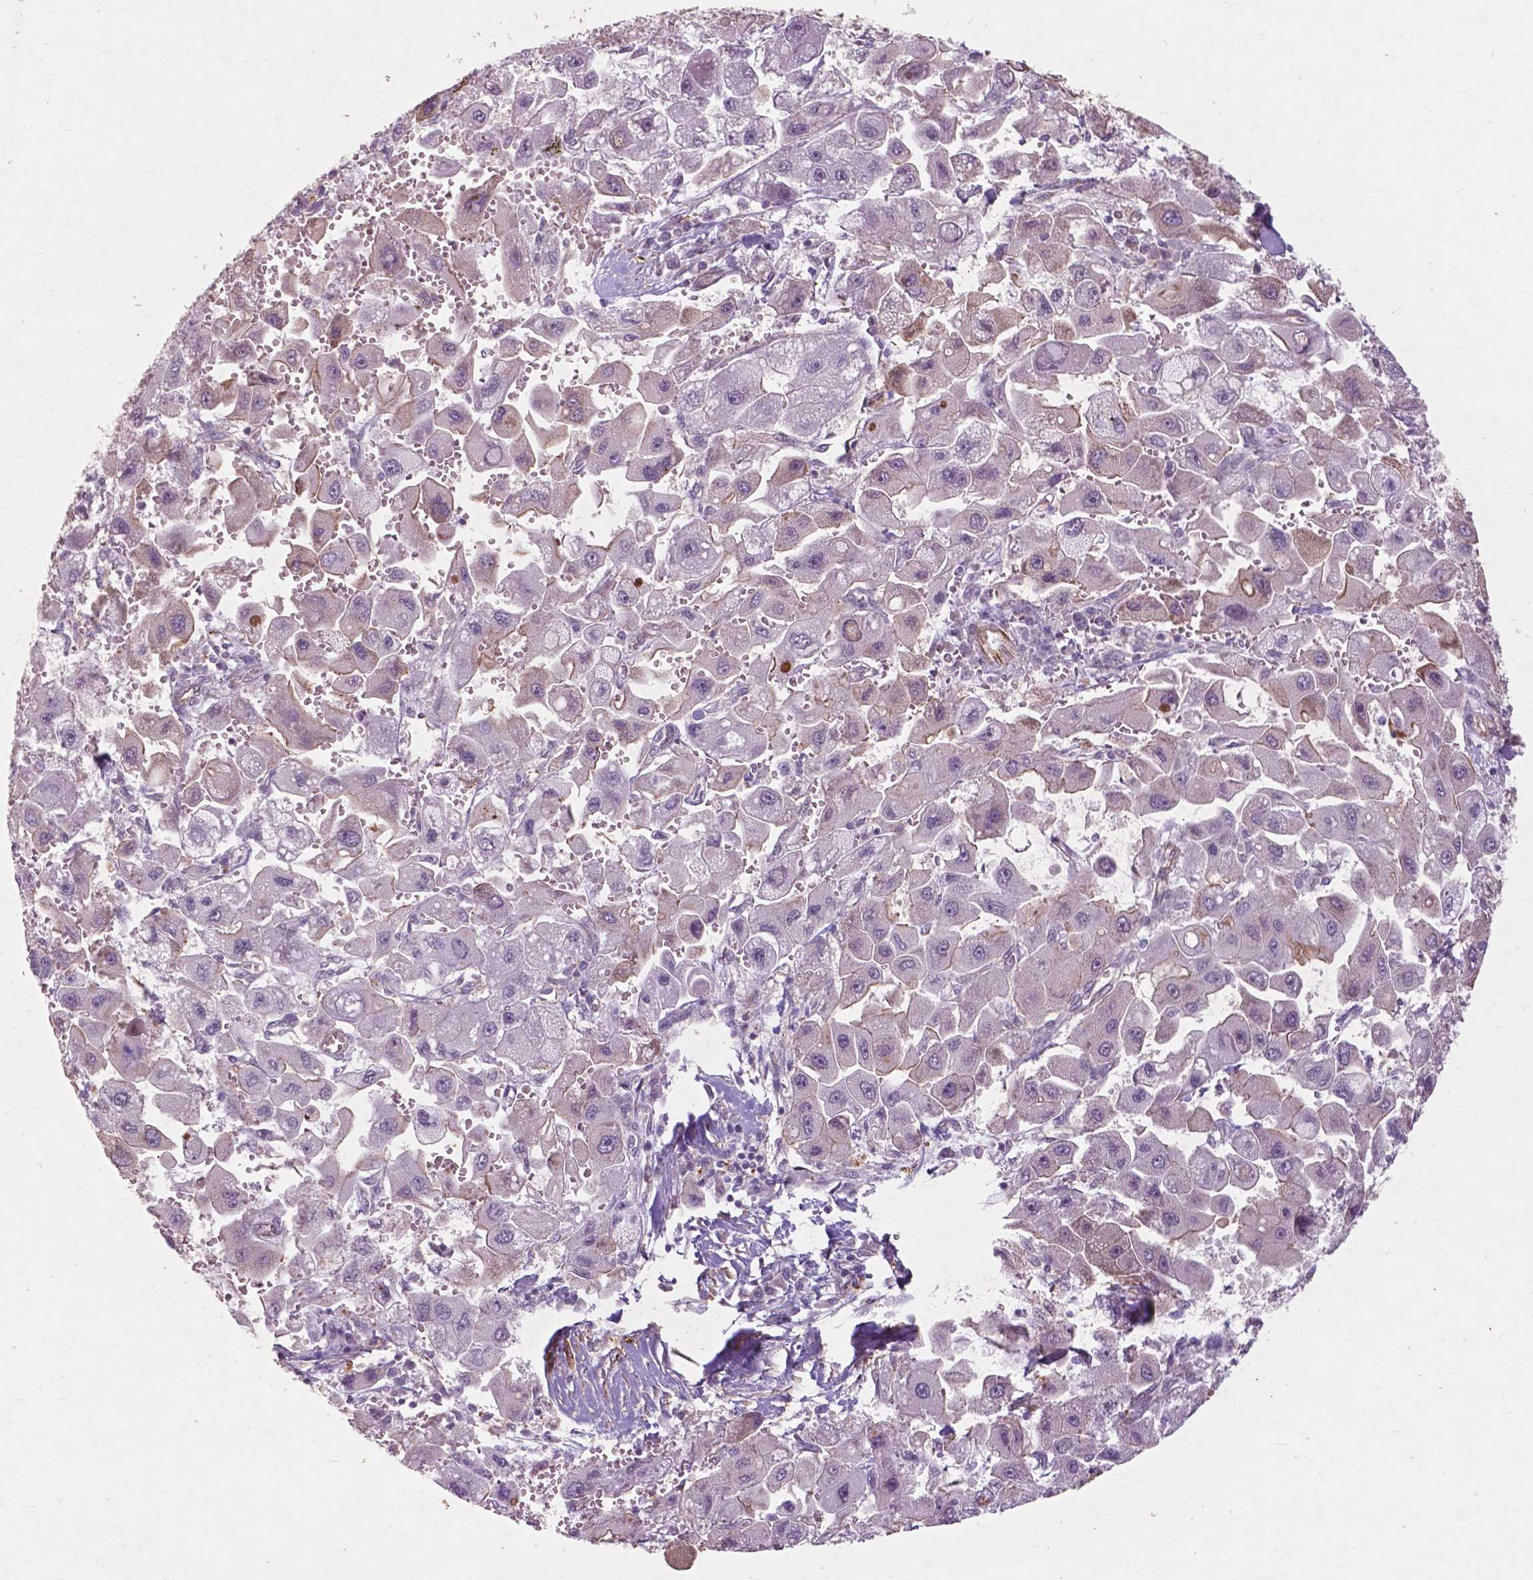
{"staining": {"intensity": "negative", "quantity": "none", "location": "none"}, "tissue": "liver cancer", "cell_type": "Tumor cells", "image_type": "cancer", "snomed": [{"axis": "morphology", "description": "Carcinoma, Hepatocellular, NOS"}, {"axis": "topography", "description": "Liver"}], "caption": "A high-resolution photomicrograph shows immunohistochemistry (IHC) staining of liver cancer, which exhibits no significant expression in tumor cells.", "gene": "RFPL4B", "patient": {"sex": "male", "age": 24}}